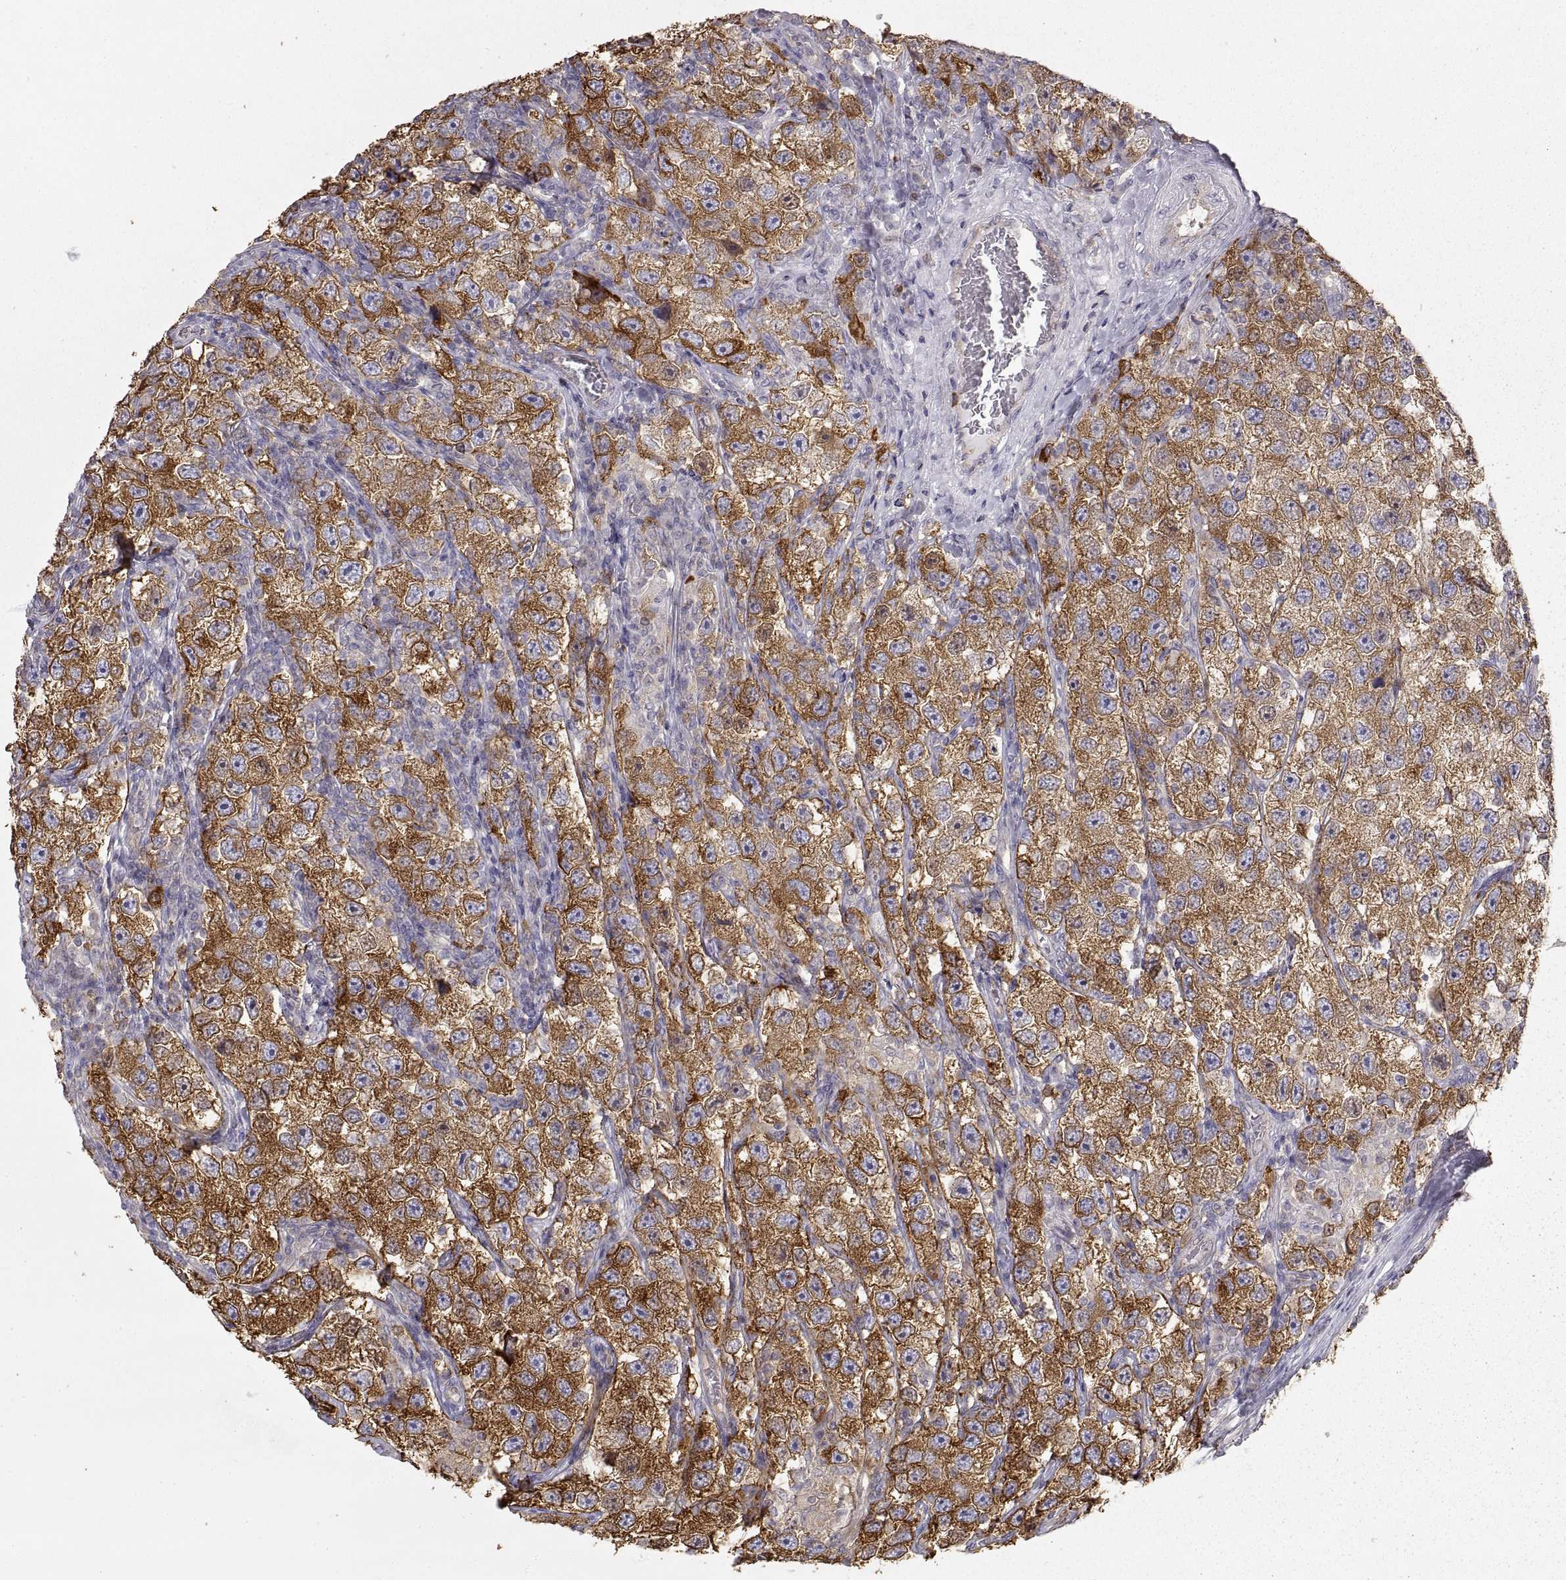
{"staining": {"intensity": "strong", "quantity": "25%-75%", "location": "cytoplasmic/membranous"}, "tissue": "testis cancer", "cell_type": "Tumor cells", "image_type": "cancer", "snomed": [{"axis": "morphology", "description": "Seminoma, NOS"}, {"axis": "topography", "description": "Testis"}], "caption": "Testis cancer (seminoma) stained for a protein (brown) displays strong cytoplasmic/membranous positive staining in about 25%-75% of tumor cells.", "gene": "HSP90AB1", "patient": {"sex": "male", "age": 26}}